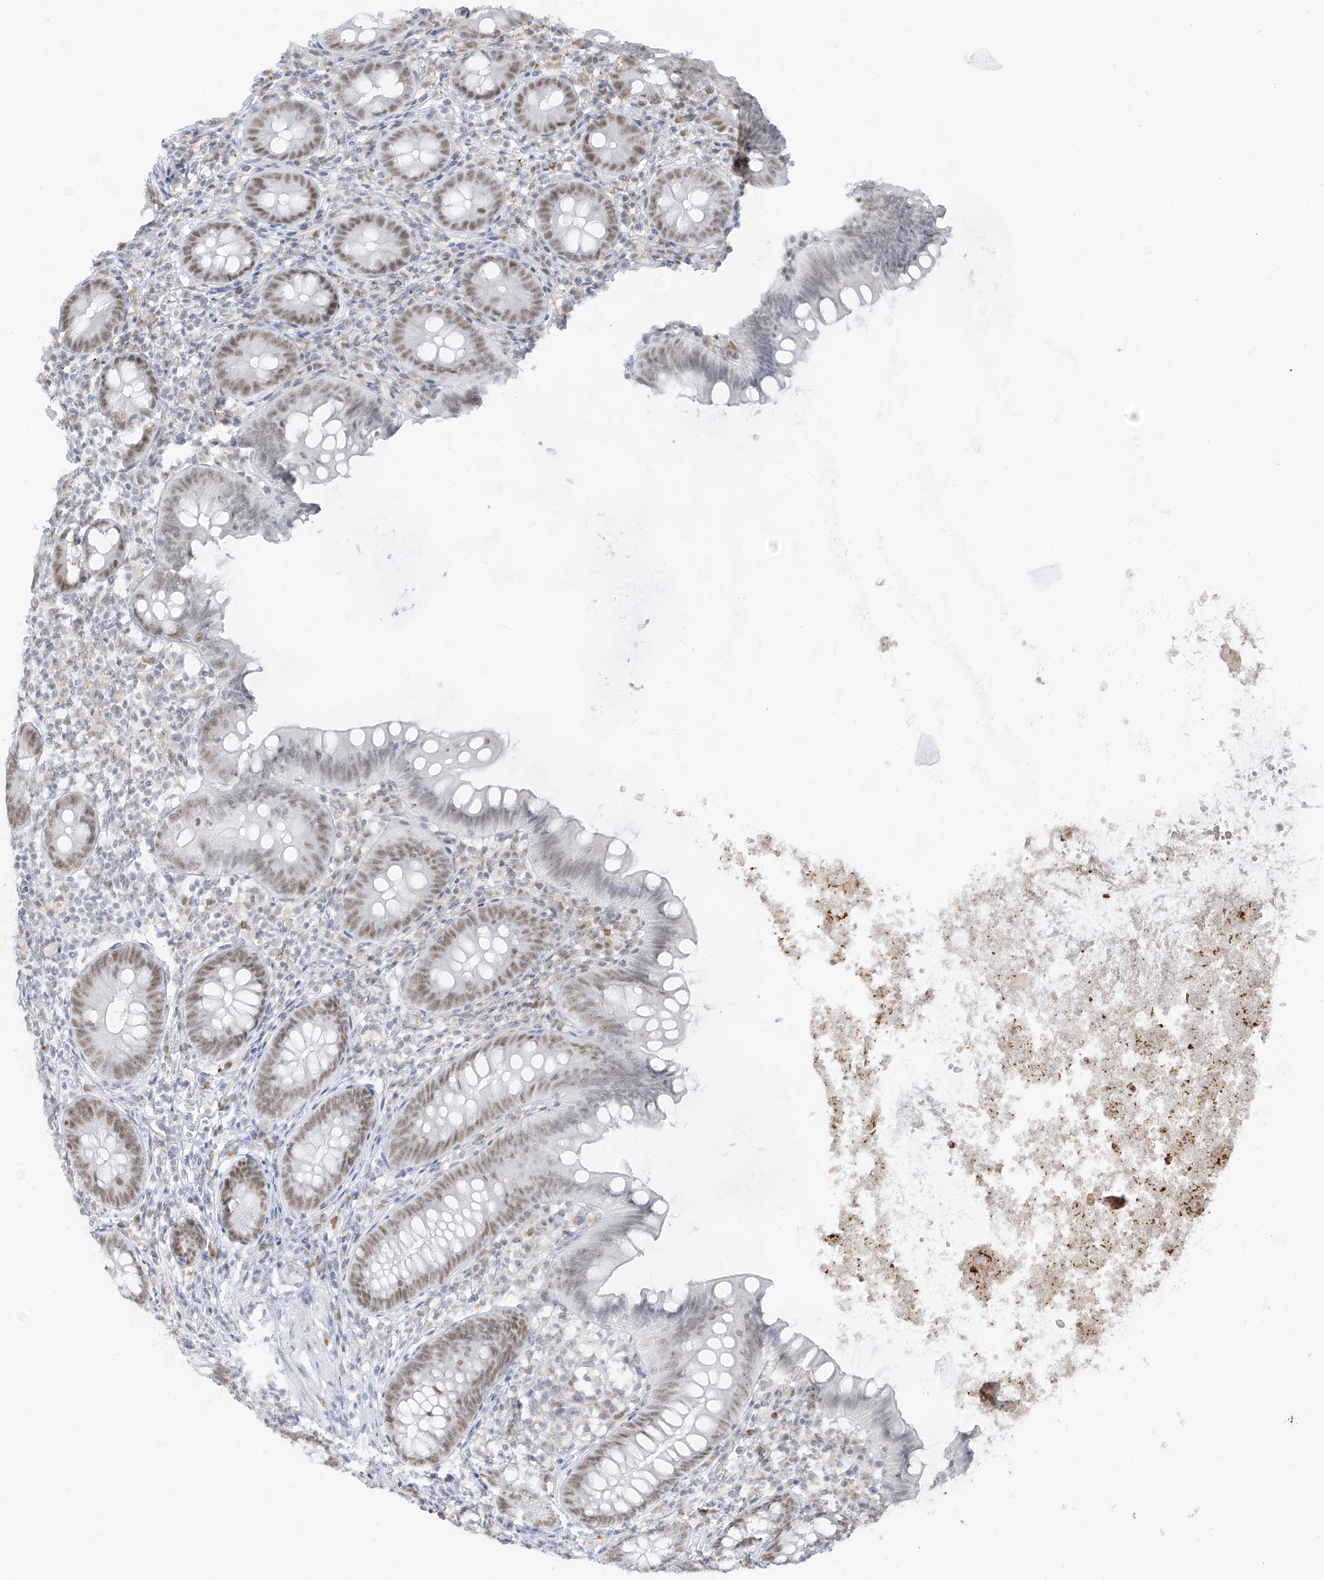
{"staining": {"intensity": "moderate", "quantity": "25%-75%", "location": "nuclear"}, "tissue": "appendix", "cell_type": "Glandular cells", "image_type": "normal", "snomed": [{"axis": "morphology", "description": "Normal tissue, NOS"}, {"axis": "topography", "description": "Appendix"}], "caption": "This histopathology image displays unremarkable appendix stained with IHC to label a protein in brown. The nuclear of glandular cells show moderate positivity for the protein. Nuclei are counter-stained blue.", "gene": "ZMYM2", "patient": {"sex": "female", "age": 62}}